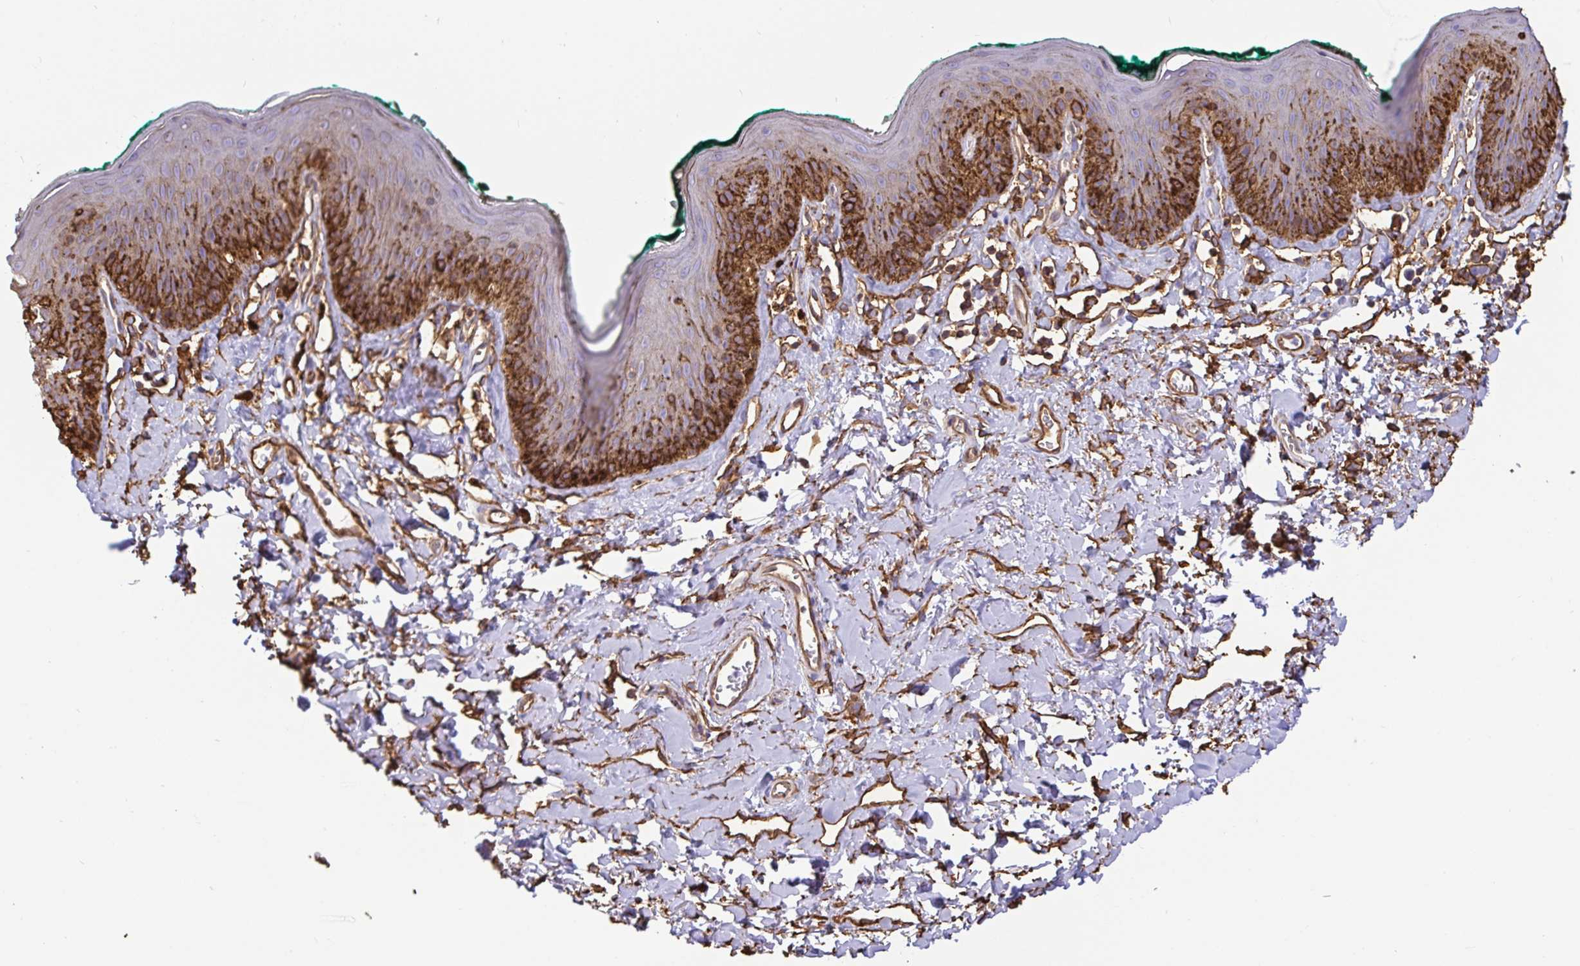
{"staining": {"intensity": "moderate", "quantity": "25%-75%", "location": "cytoplasmic/membranous"}, "tissue": "skin", "cell_type": "Epidermal cells", "image_type": "normal", "snomed": [{"axis": "morphology", "description": "Normal tissue, NOS"}, {"axis": "topography", "description": "Vulva"}, {"axis": "topography", "description": "Peripheral nerve tissue"}], "caption": "DAB (3,3'-diaminobenzidine) immunohistochemical staining of normal human skin displays moderate cytoplasmic/membranous protein staining in approximately 25%-75% of epidermal cells. The staining was performed using DAB to visualize the protein expression in brown, while the nuclei were stained in blue with hematoxylin (Magnification: 20x).", "gene": "ANXA2", "patient": {"sex": "female", "age": 66}}